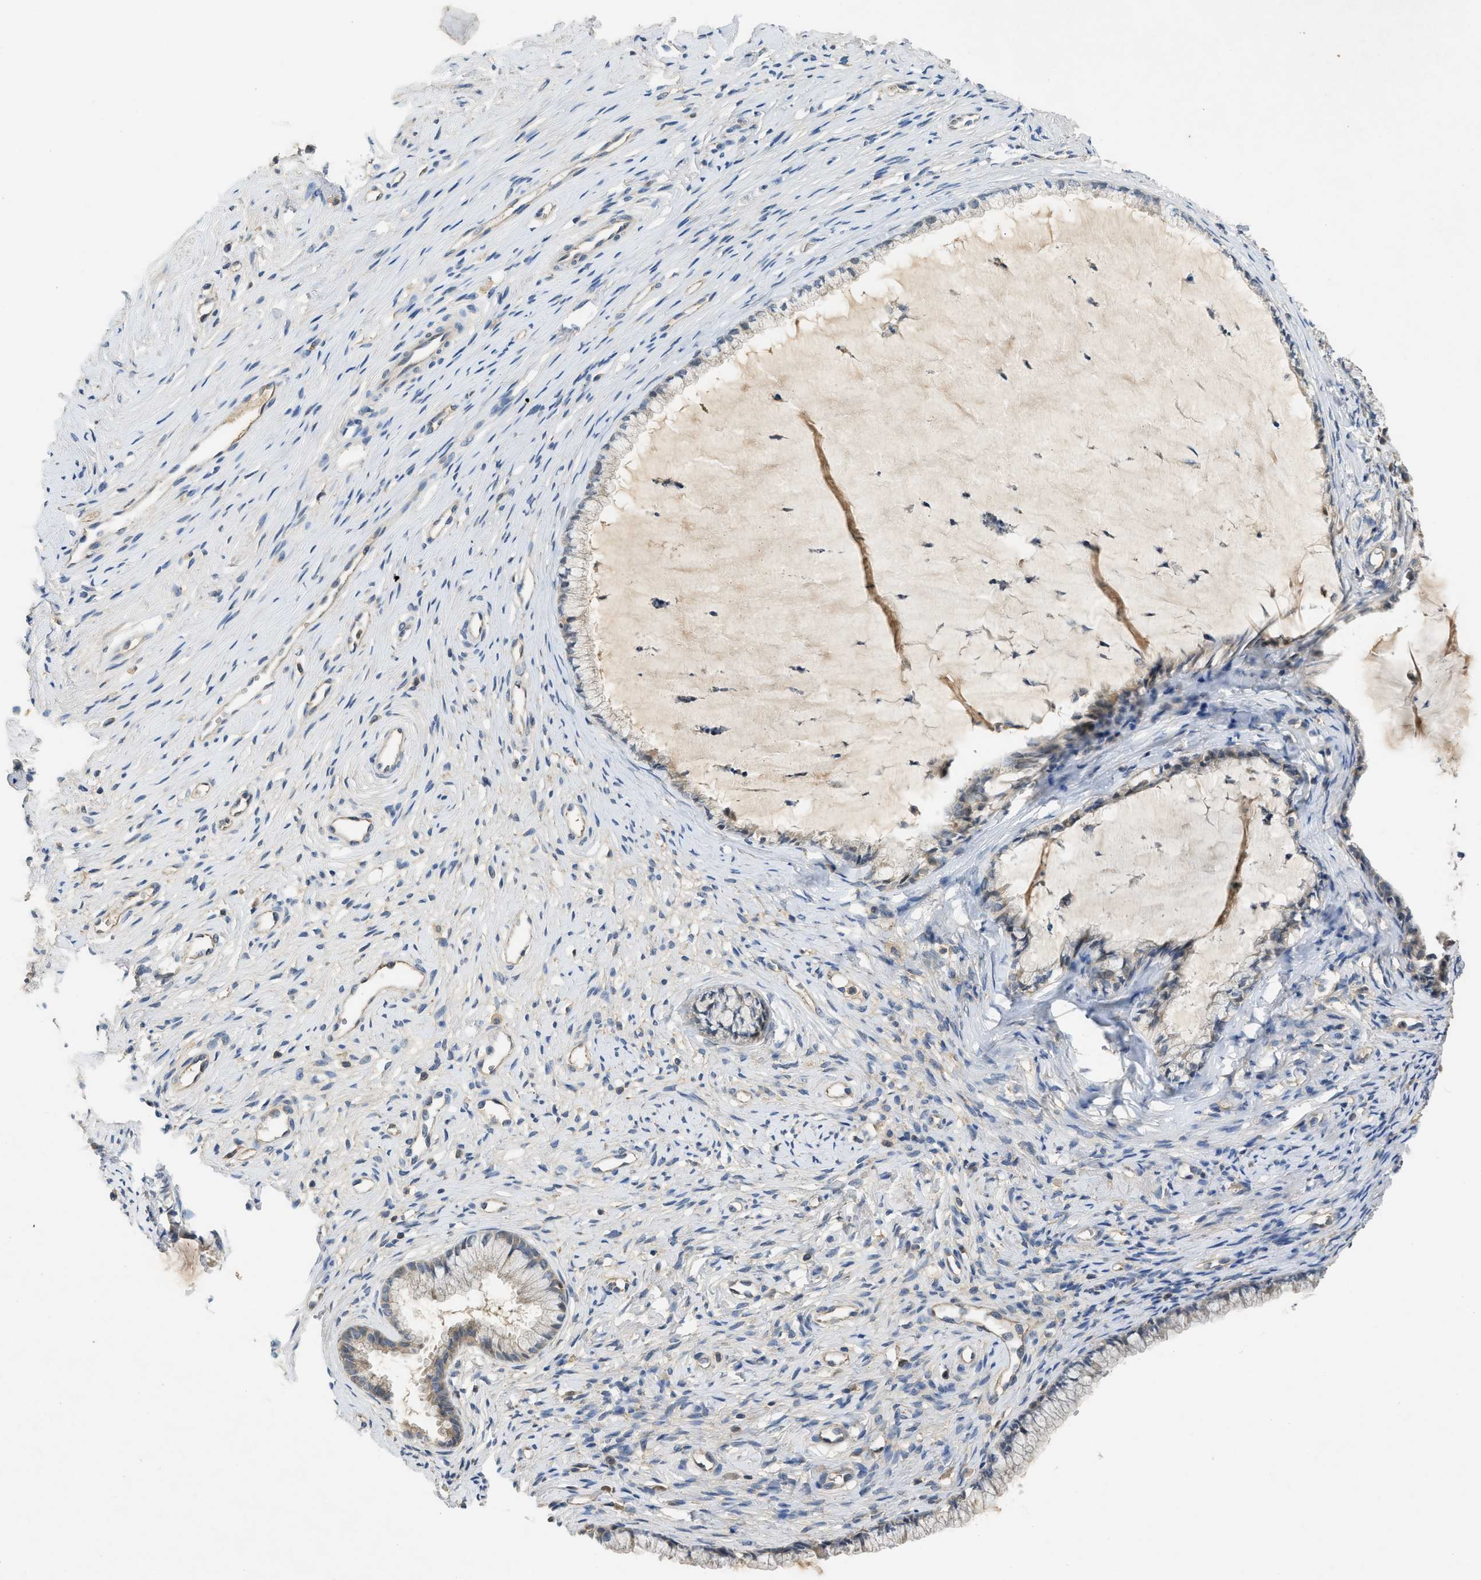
{"staining": {"intensity": "weak", "quantity": "<25%", "location": "cytoplasmic/membranous"}, "tissue": "cervix", "cell_type": "Glandular cells", "image_type": "normal", "snomed": [{"axis": "morphology", "description": "Normal tissue, NOS"}, {"axis": "topography", "description": "Cervix"}], "caption": "Photomicrograph shows no significant protein staining in glandular cells of benign cervix.", "gene": "PPP3CA", "patient": {"sex": "female", "age": 77}}